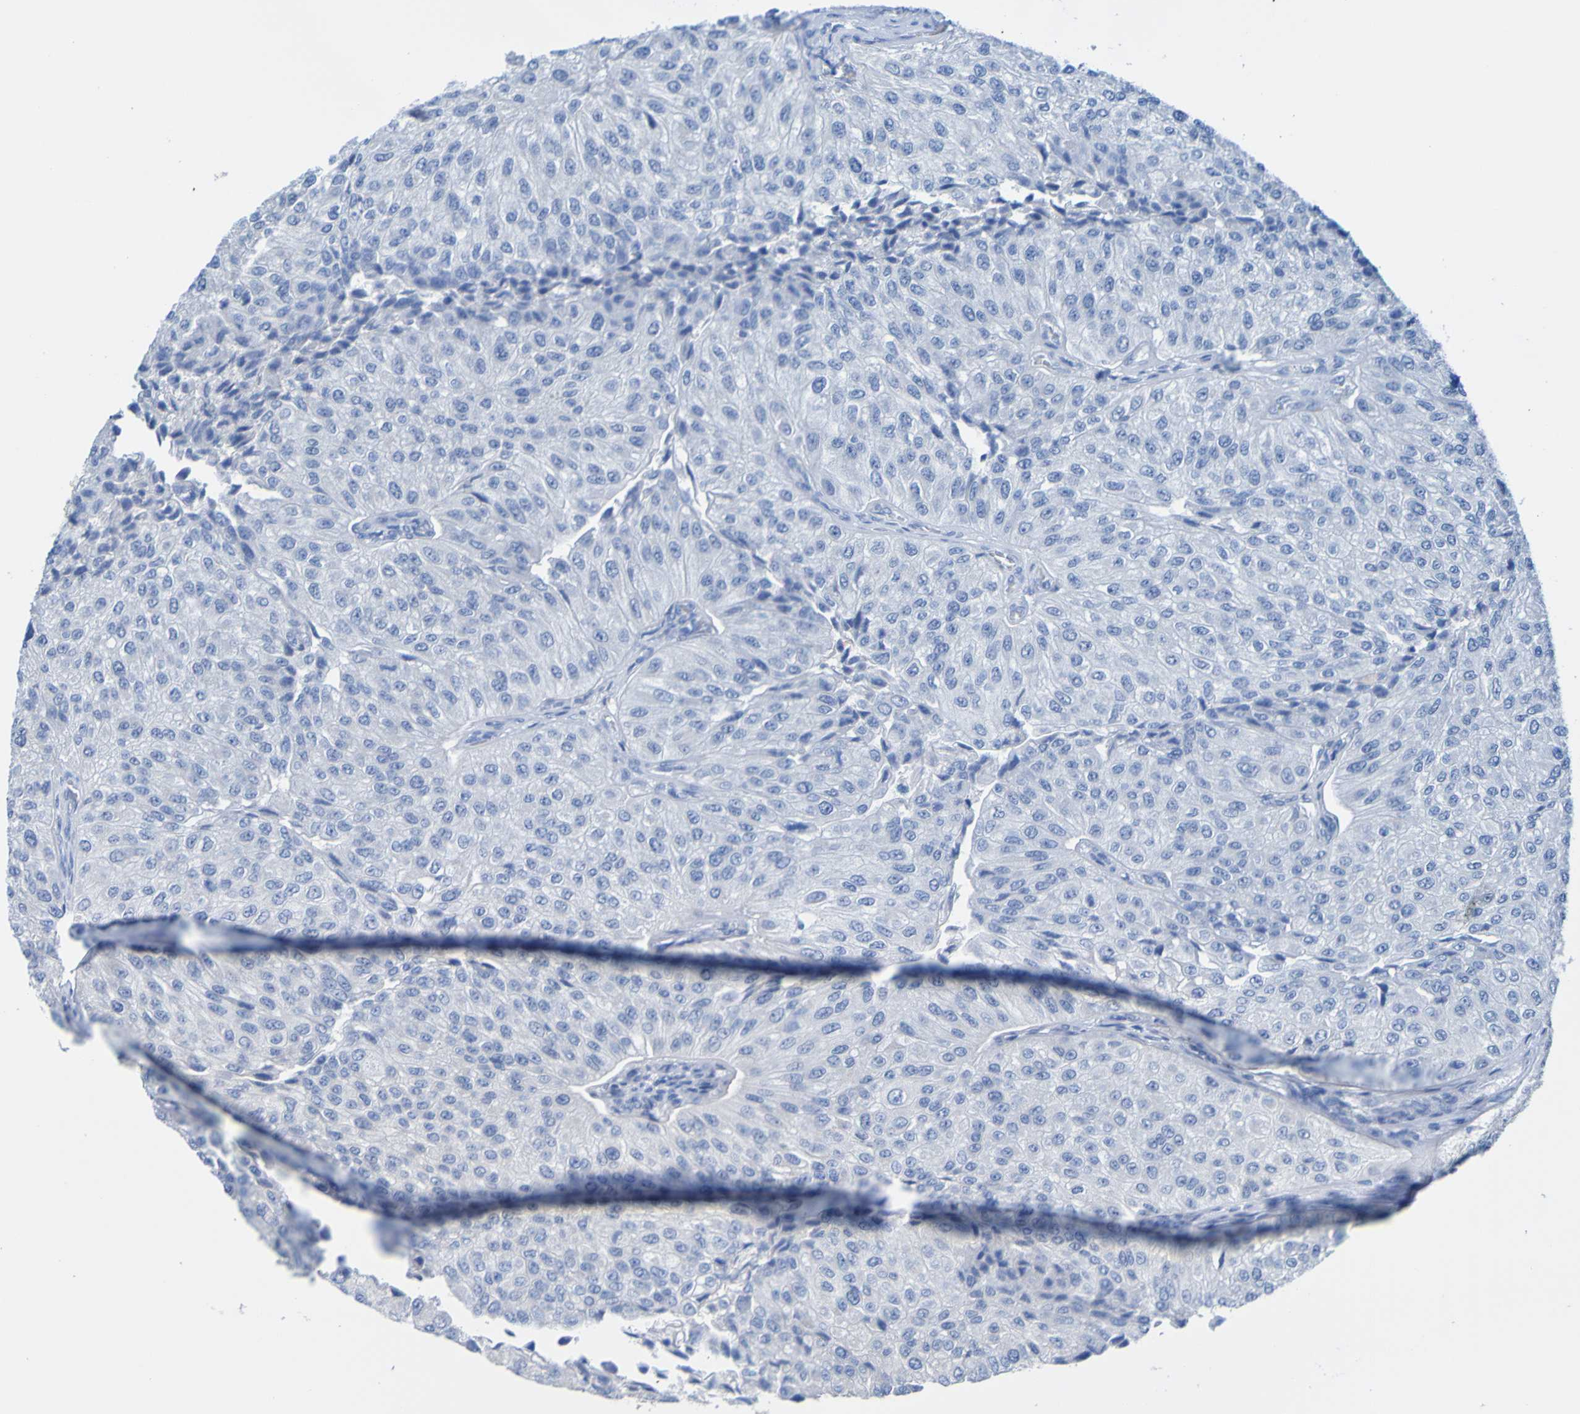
{"staining": {"intensity": "negative", "quantity": "none", "location": "none"}, "tissue": "urothelial cancer", "cell_type": "Tumor cells", "image_type": "cancer", "snomed": [{"axis": "morphology", "description": "Urothelial carcinoma, High grade"}, {"axis": "topography", "description": "Kidney"}, {"axis": "topography", "description": "Urinary bladder"}], "caption": "An image of human urothelial cancer is negative for staining in tumor cells. (Immunohistochemistry (ihc), brightfield microscopy, high magnification).", "gene": "ACMSD", "patient": {"sex": "male", "age": 77}}